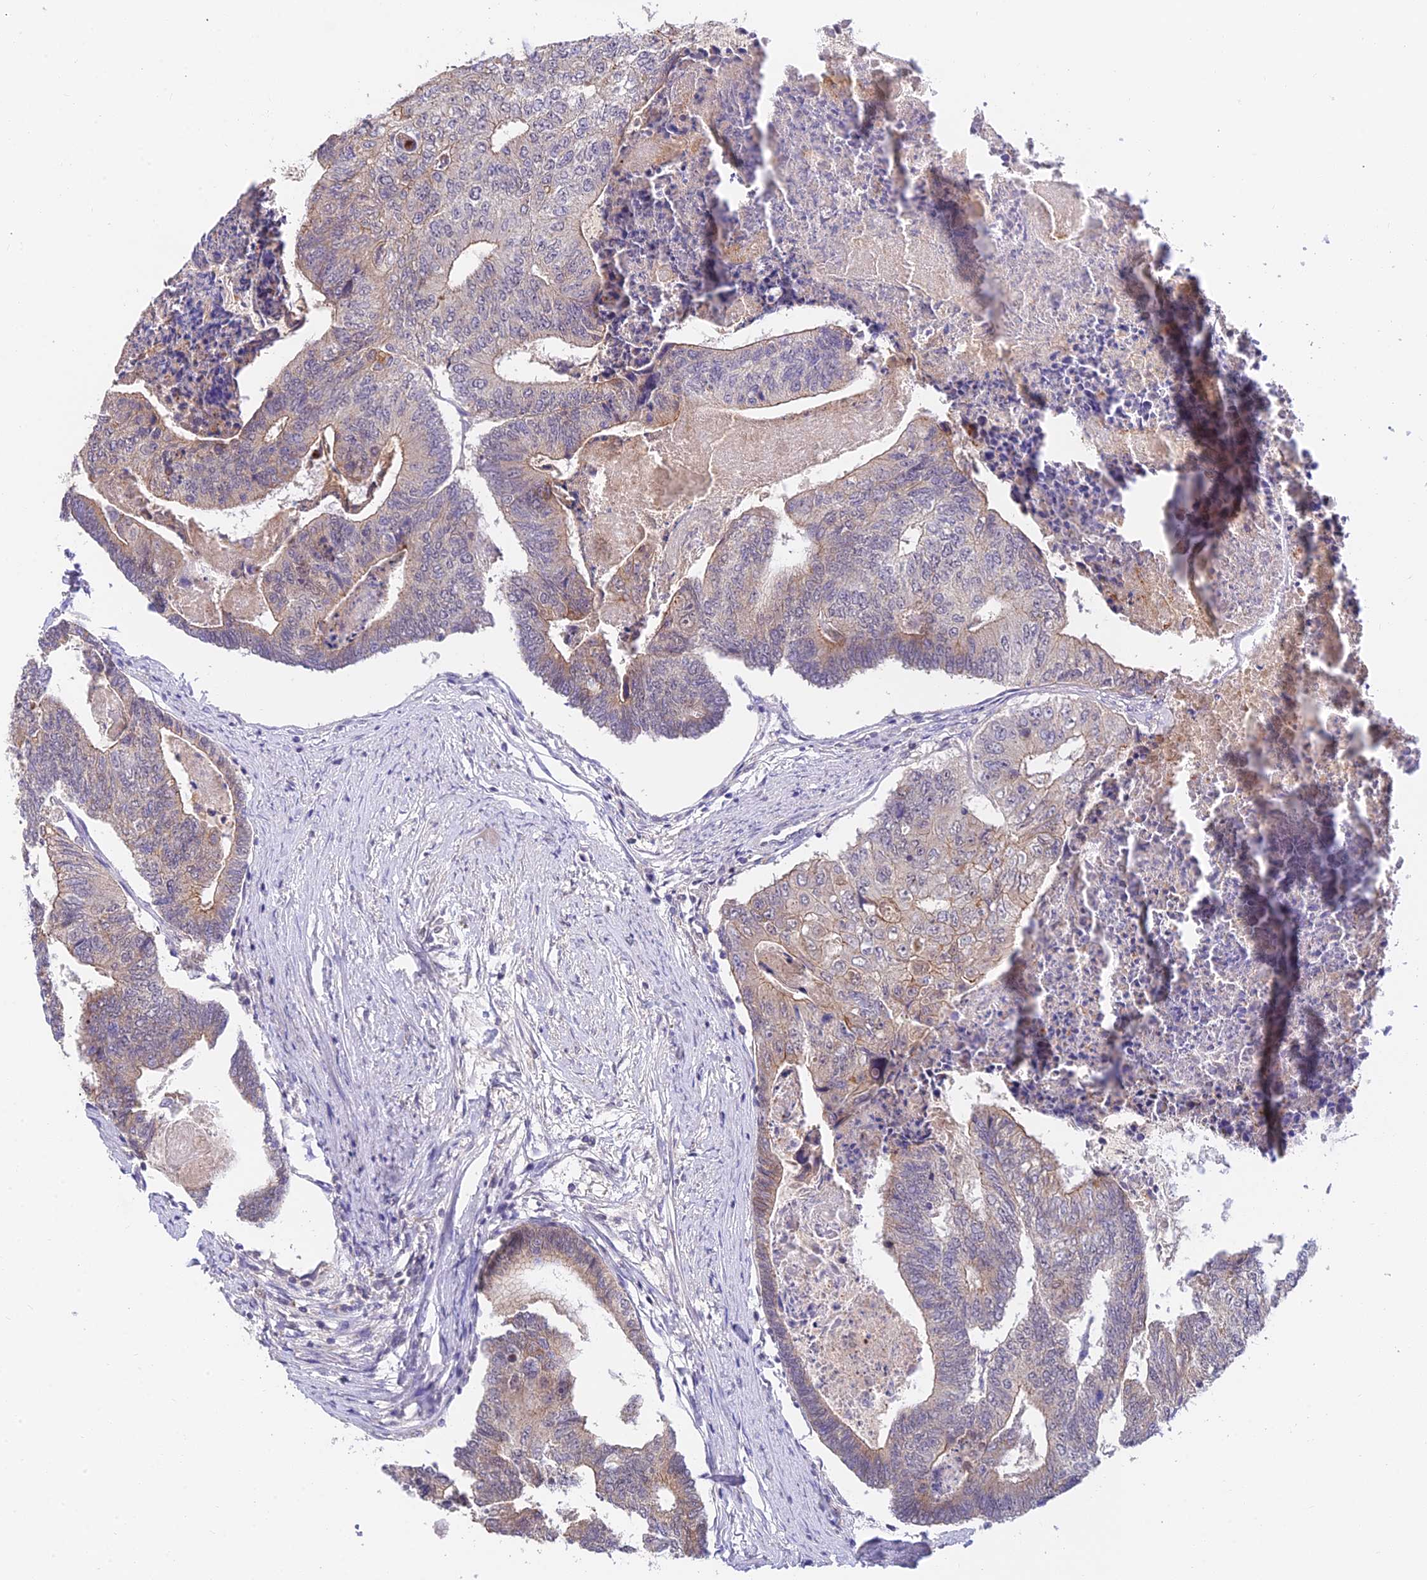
{"staining": {"intensity": "weak", "quantity": "<25%", "location": "cytoplasmic/membranous"}, "tissue": "colorectal cancer", "cell_type": "Tumor cells", "image_type": "cancer", "snomed": [{"axis": "morphology", "description": "Adenocarcinoma, NOS"}, {"axis": "topography", "description": "Colon"}], "caption": "This micrograph is of colorectal cancer (adenocarcinoma) stained with immunohistochemistry to label a protein in brown with the nuclei are counter-stained blue. There is no staining in tumor cells. (Brightfield microscopy of DAB IHC at high magnification).", "gene": "HOXB1", "patient": {"sex": "female", "age": 67}}